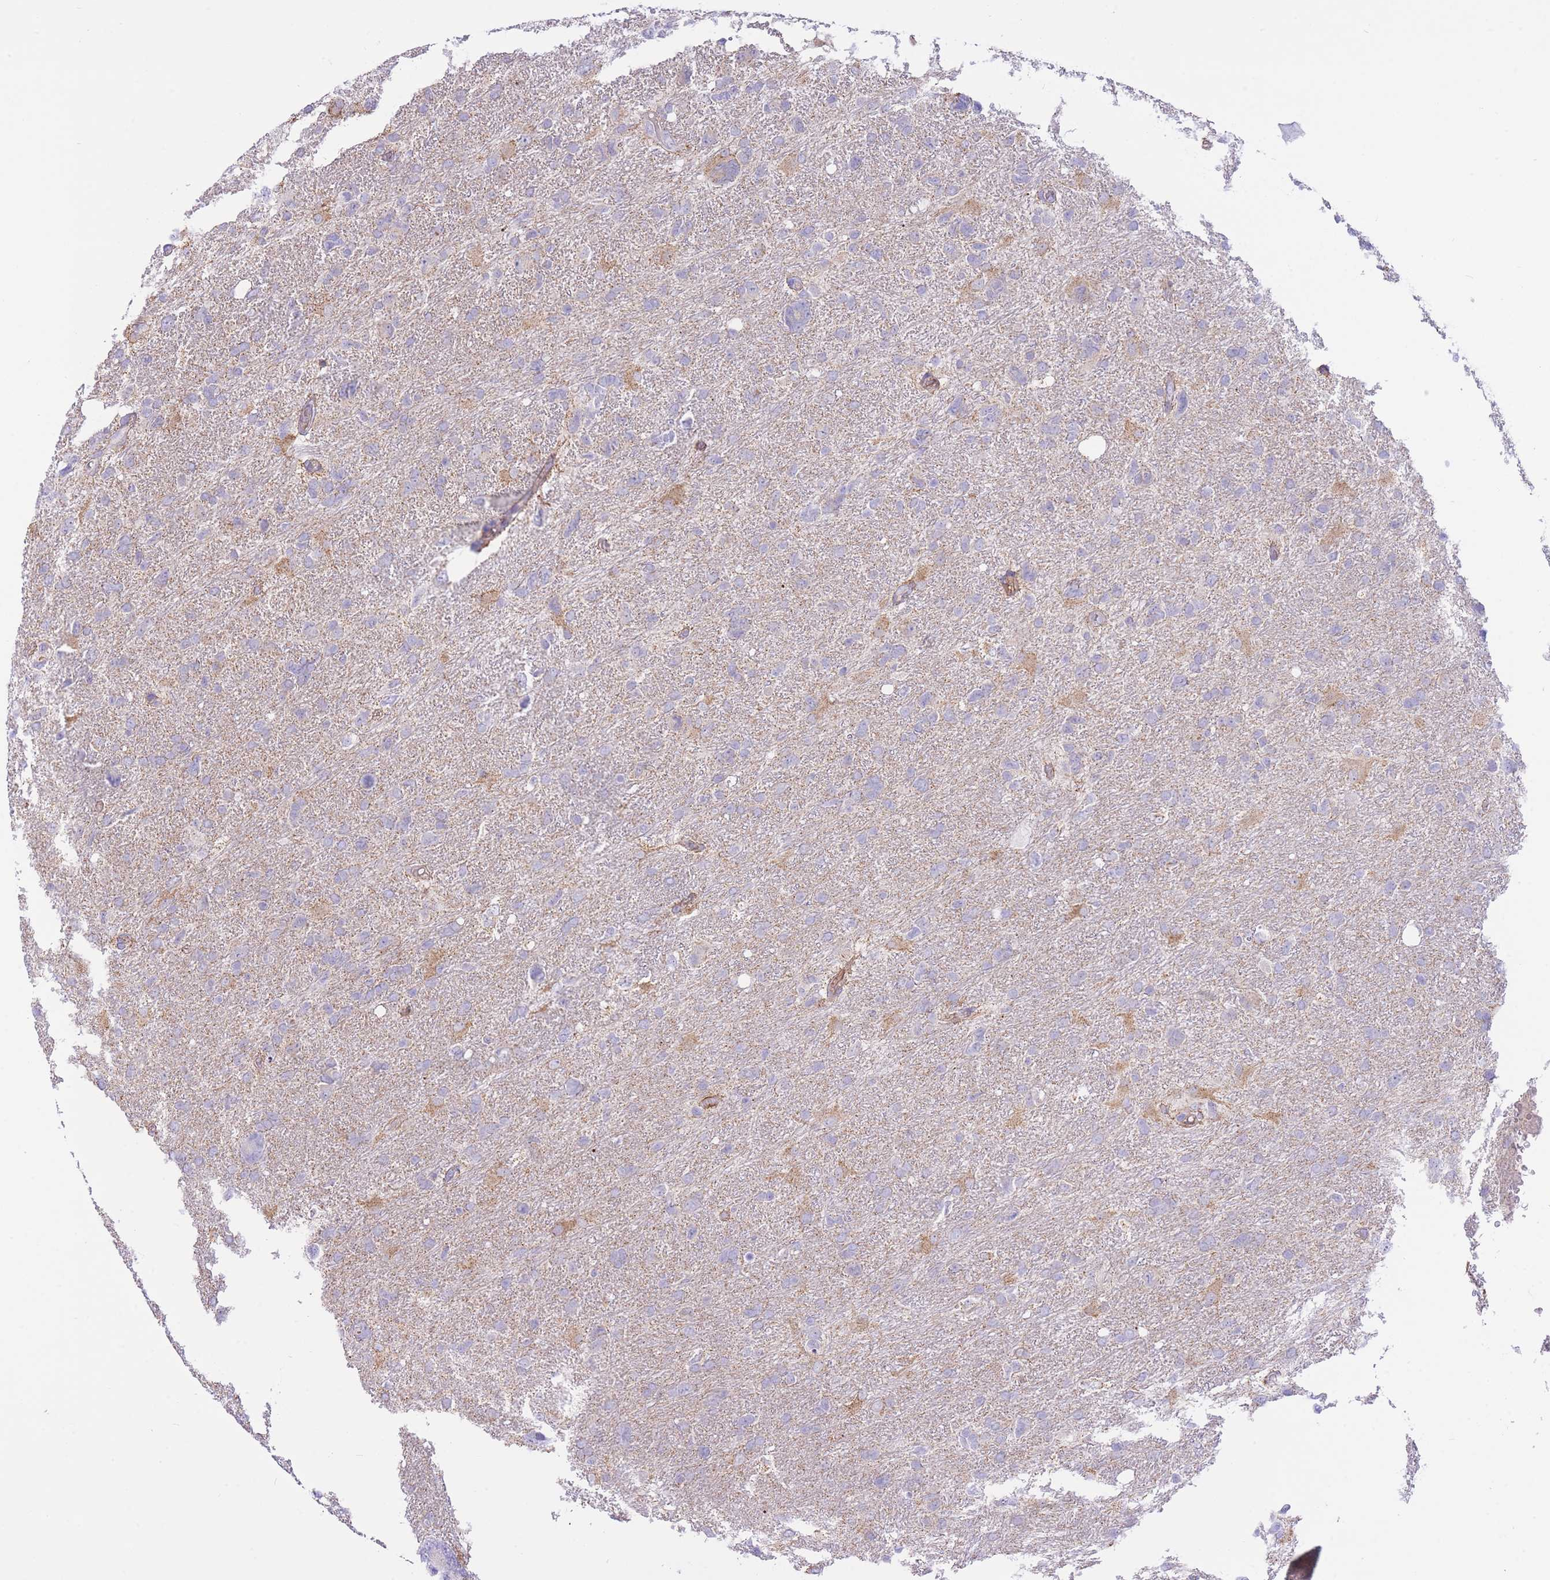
{"staining": {"intensity": "negative", "quantity": "none", "location": "none"}, "tissue": "glioma", "cell_type": "Tumor cells", "image_type": "cancer", "snomed": [{"axis": "morphology", "description": "Glioma, malignant, High grade"}, {"axis": "topography", "description": "Brain"}], "caption": "Glioma was stained to show a protein in brown. There is no significant expression in tumor cells.", "gene": "PGM1", "patient": {"sex": "male", "age": 61}}